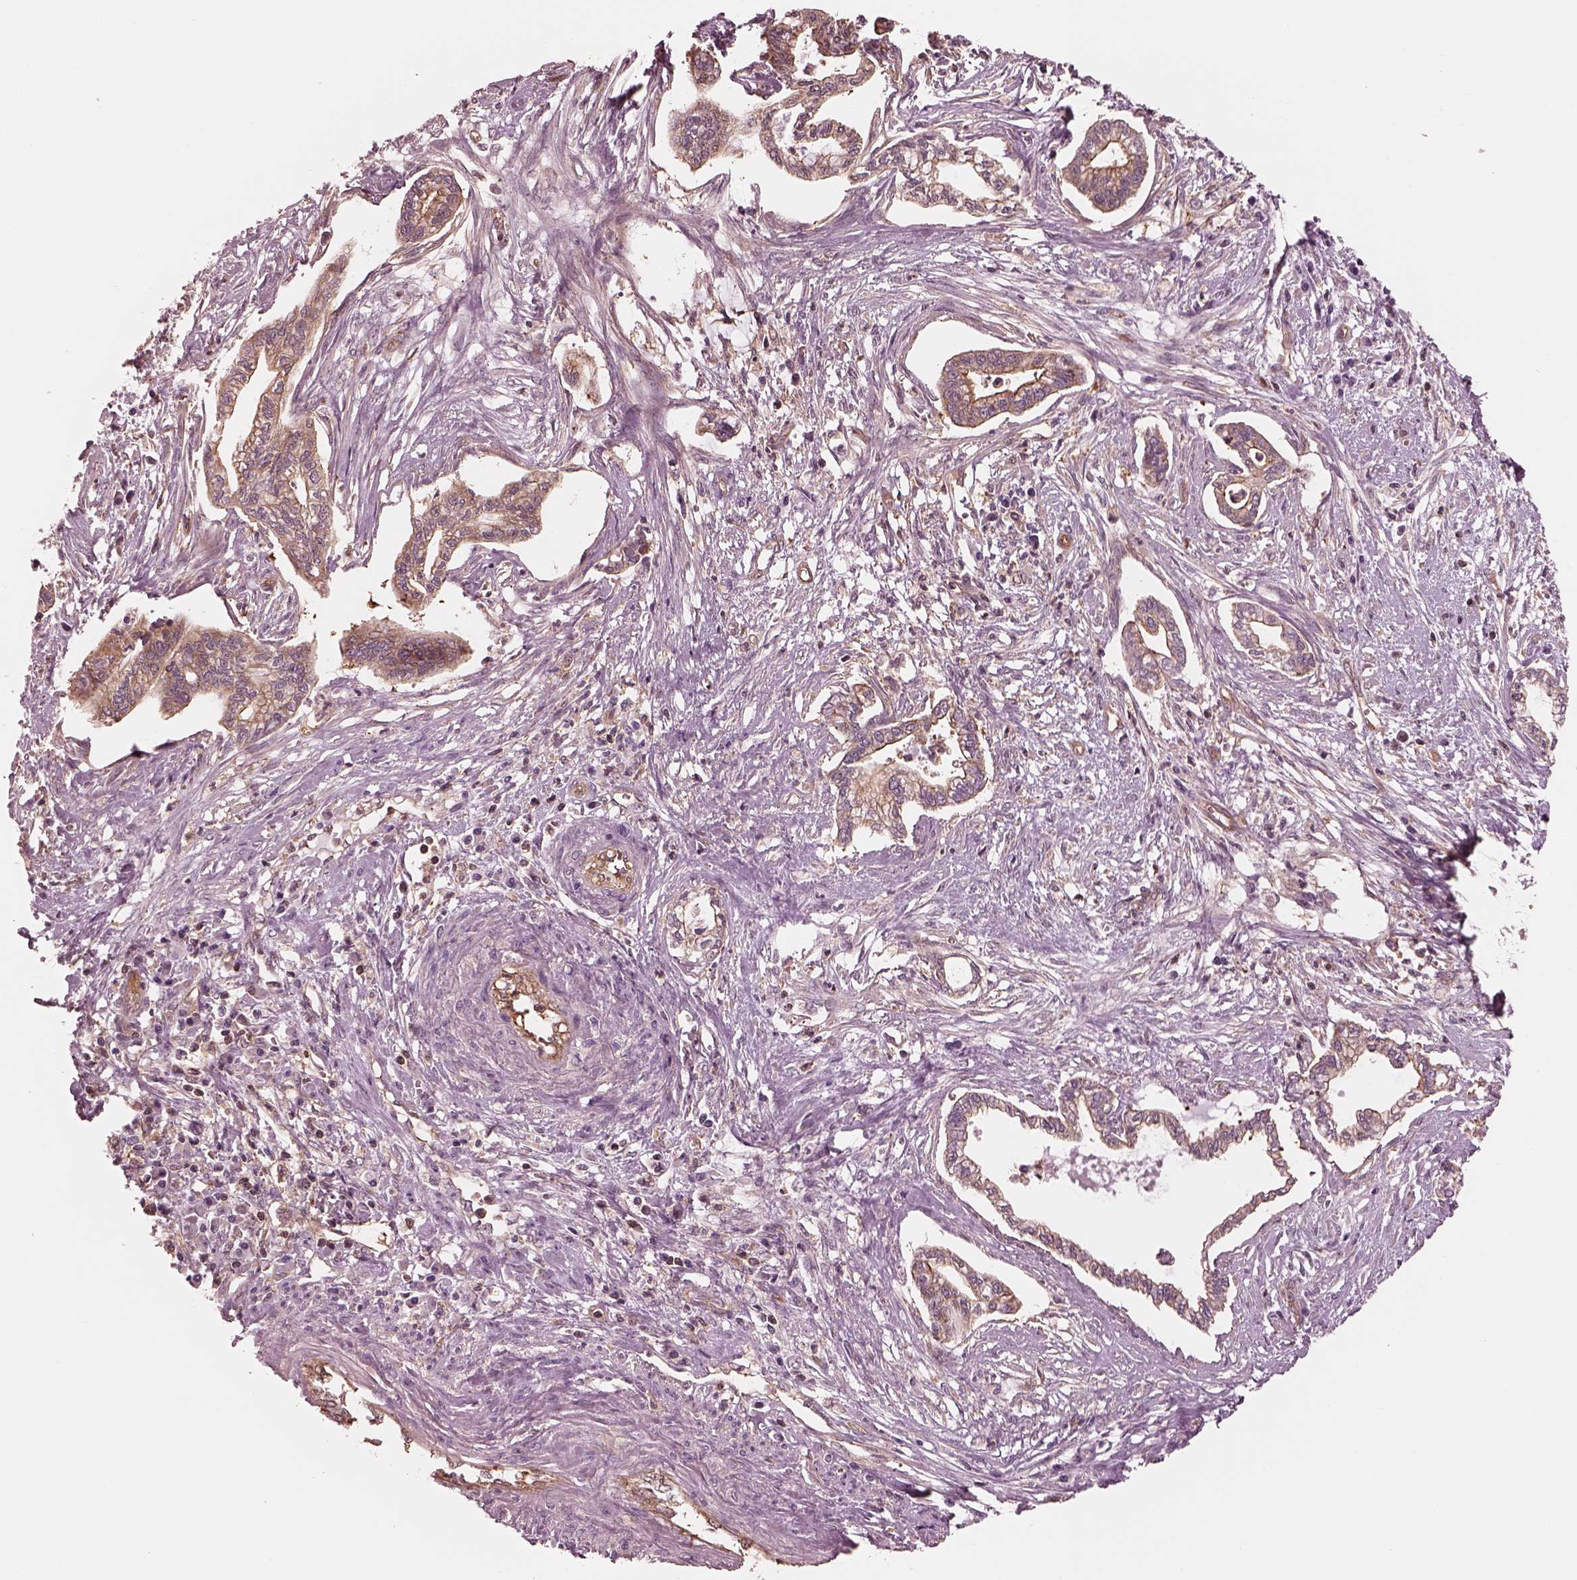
{"staining": {"intensity": "moderate", "quantity": ">75%", "location": "cytoplasmic/membranous"}, "tissue": "cervical cancer", "cell_type": "Tumor cells", "image_type": "cancer", "snomed": [{"axis": "morphology", "description": "Adenocarcinoma, NOS"}, {"axis": "topography", "description": "Cervix"}], "caption": "A photomicrograph of cervical adenocarcinoma stained for a protein shows moderate cytoplasmic/membranous brown staining in tumor cells.", "gene": "STK33", "patient": {"sex": "female", "age": 62}}